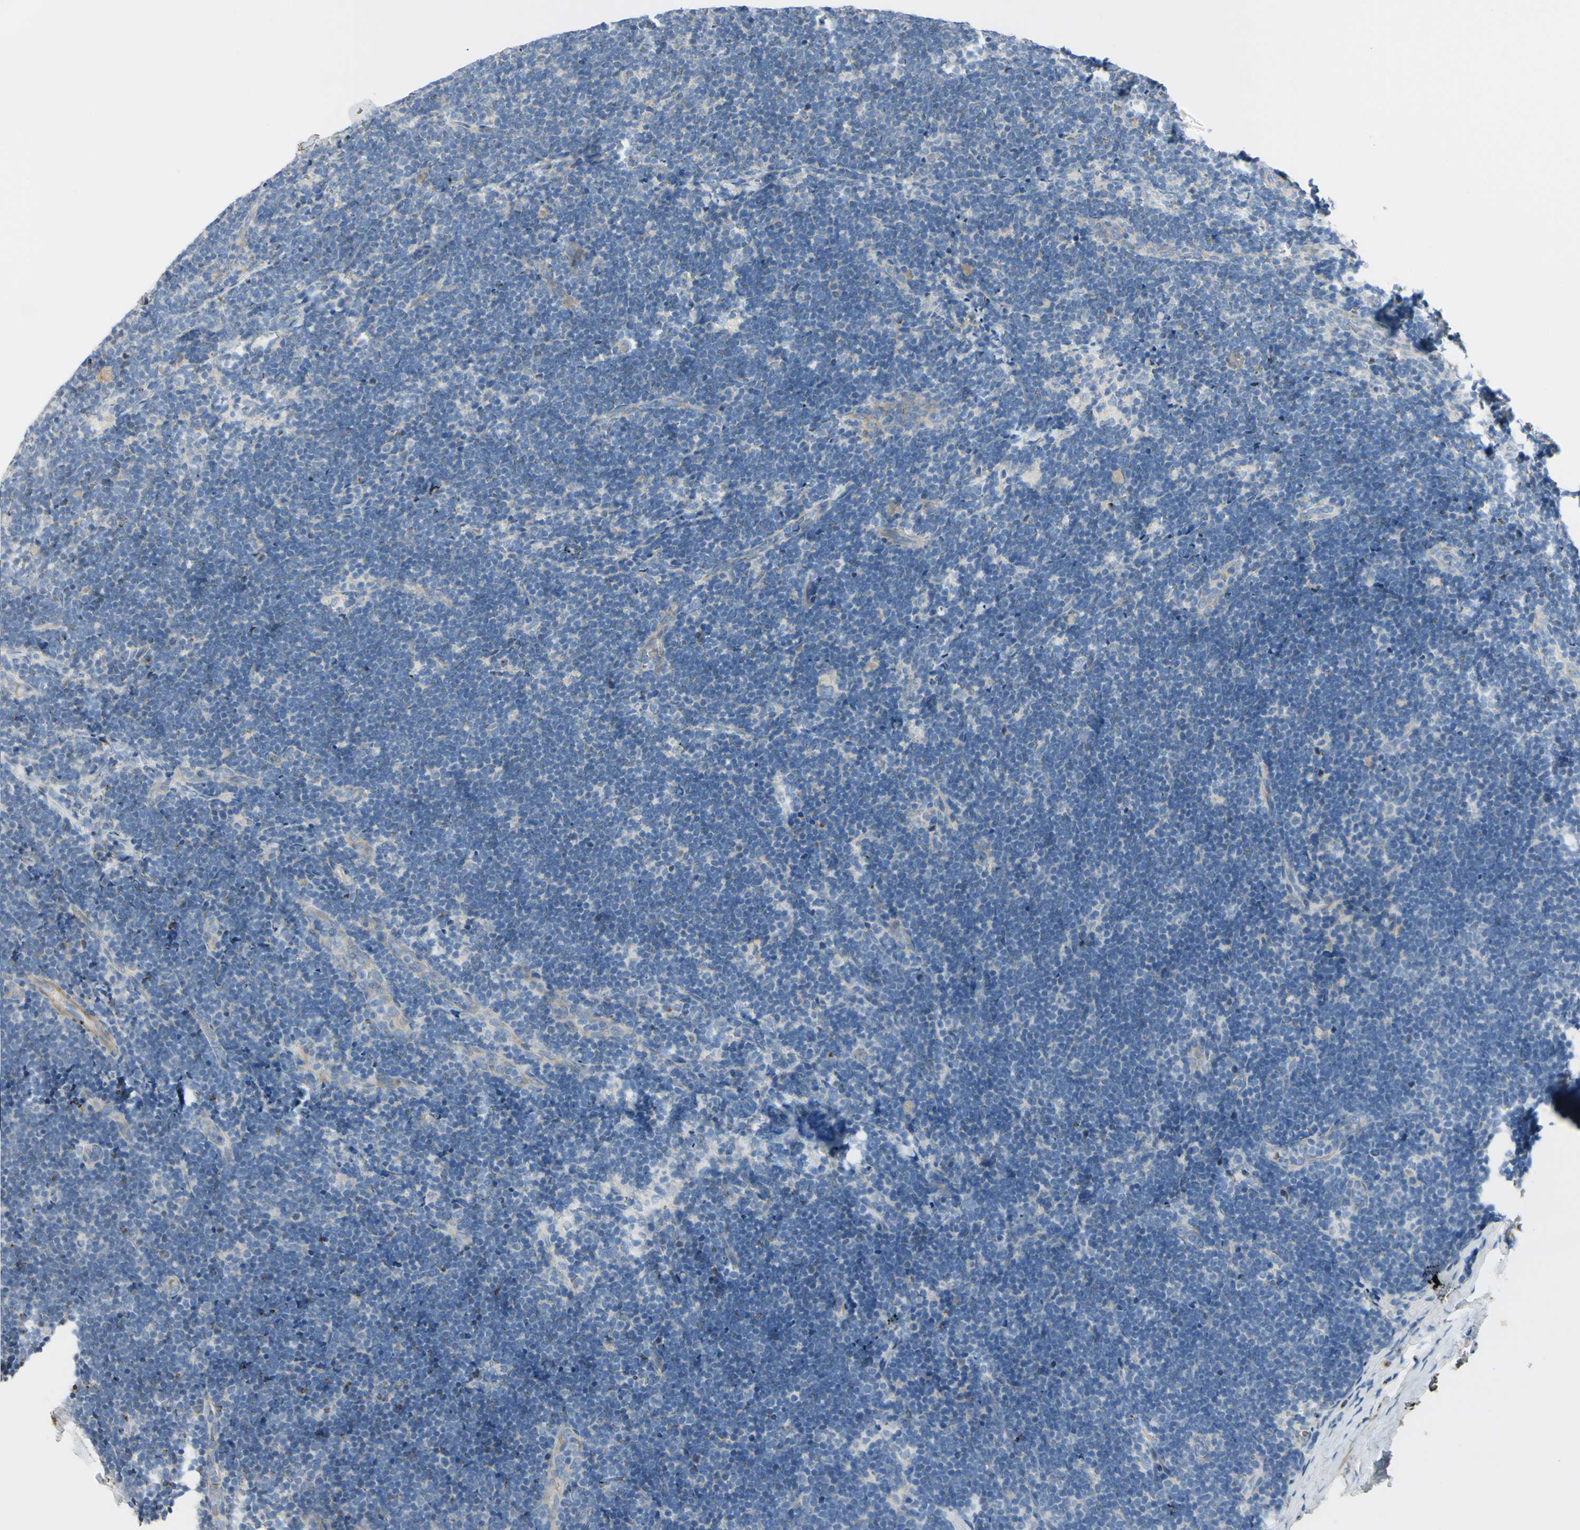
{"staining": {"intensity": "negative", "quantity": "none", "location": "none"}, "tissue": "lymph node", "cell_type": "Germinal center cells", "image_type": "normal", "snomed": [{"axis": "morphology", "description": "Normal tissue, NOS"}, {"axis": "topography", "description": "Lymph node"}], "caption": "IHC image of unremarkable lymph node: human lymph node stained with DAB displays no significant protein positivity in germinal center cells.", "gene": "NCBP2L", "patient": {"sex": "female", "age": 14}}